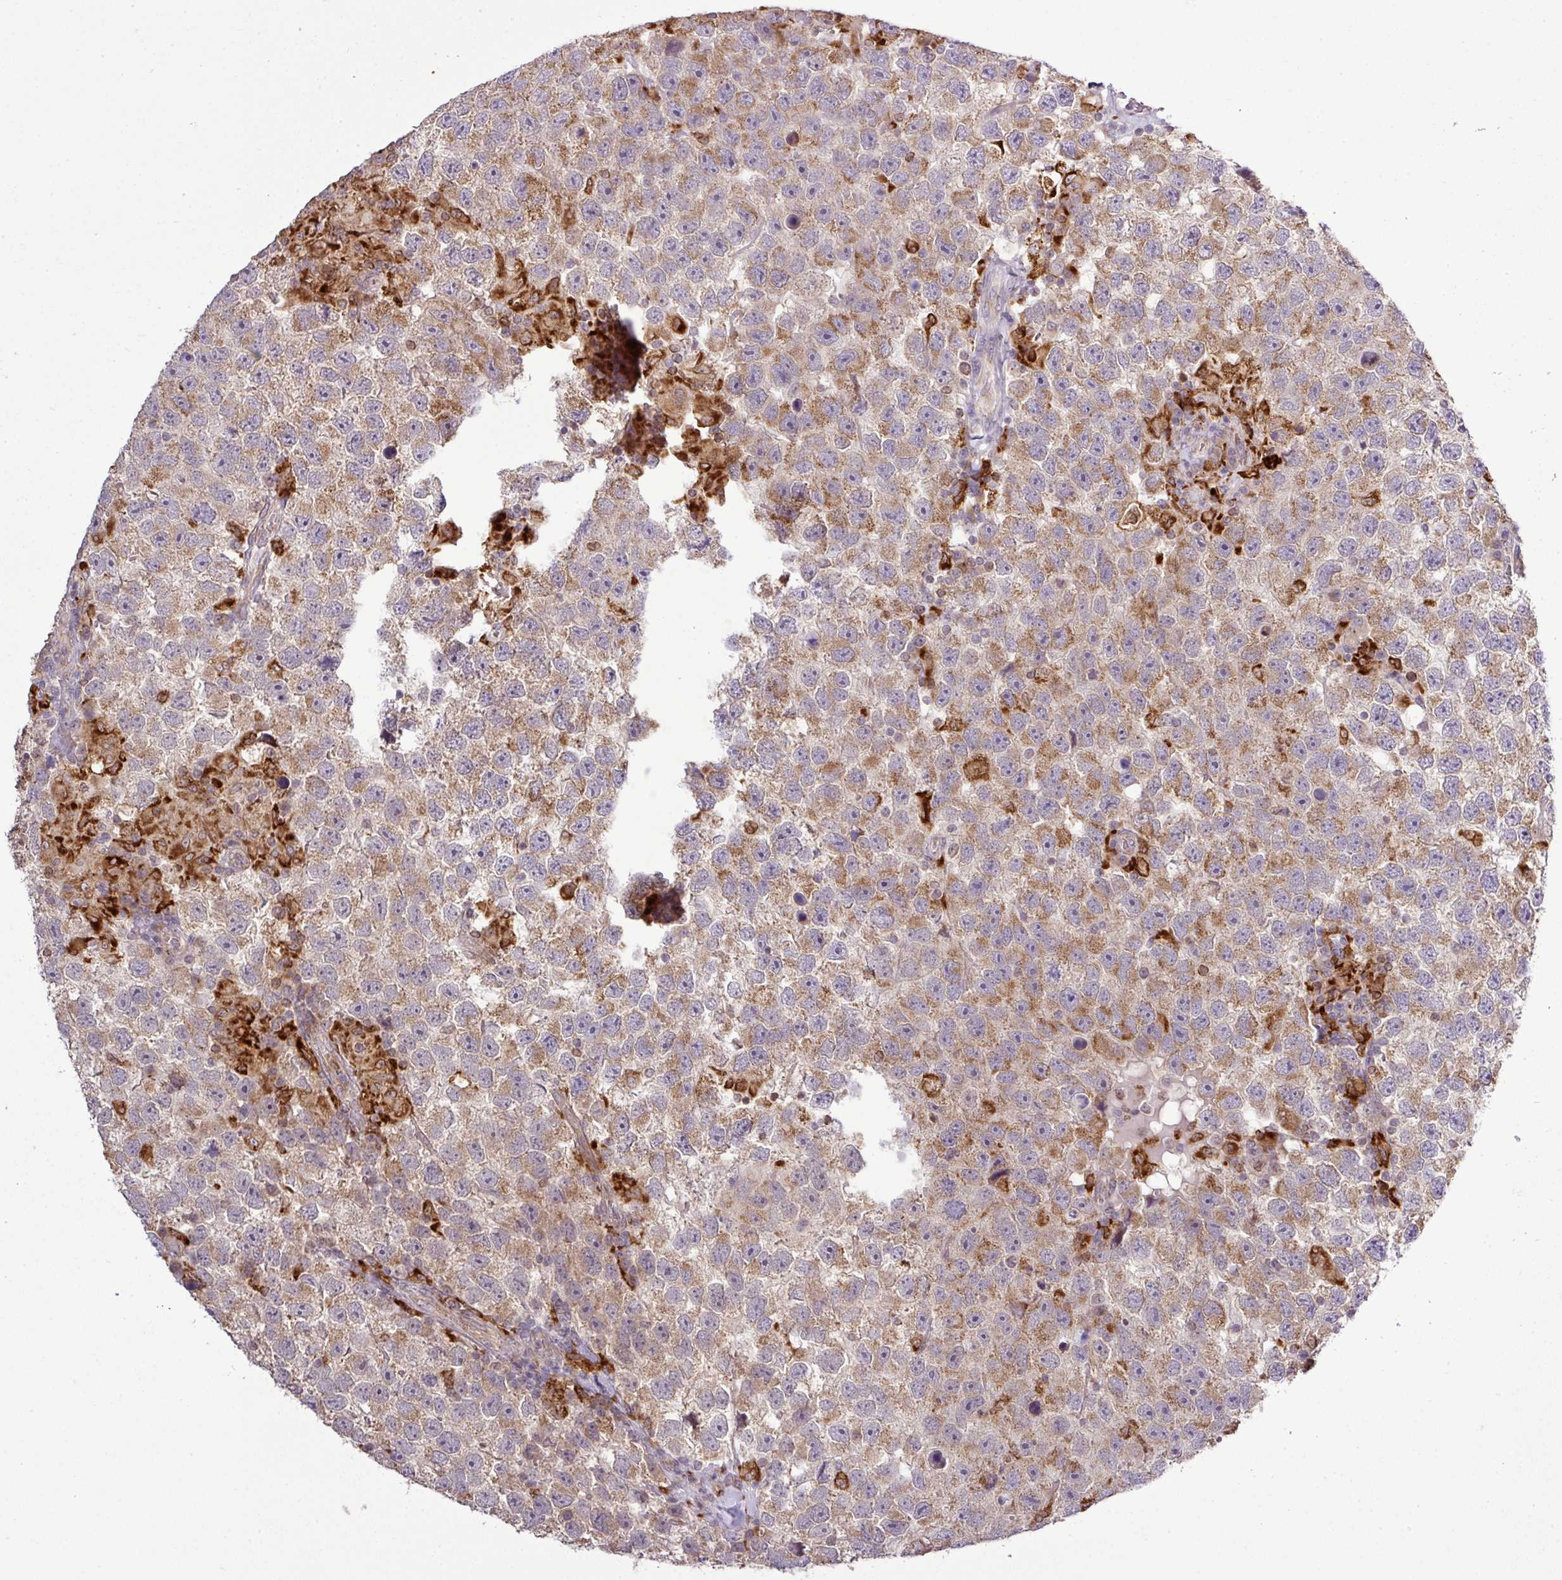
{"staining": {"intensity": "moderate", "quantity": ">75%", "location": "cytoplasmic/membranous"}, "tissue": "testis cancer", "cell_type": "Tumor cells", "image_type": "cancer", "snomed": [{"axis": "morphology", "description": "Seminoma, NOS"}, {"axis": "topography", "description": "Testis"}], "caption": "High-power microscopy captured an IHC histopathology image of testis cancer (seminoma), revealing moderate cytoplasmic/membranous positivity in approximately >75% of tumor cells.", "gene": "SMCO4", "patient": {"sex": "male", "age": 26}}